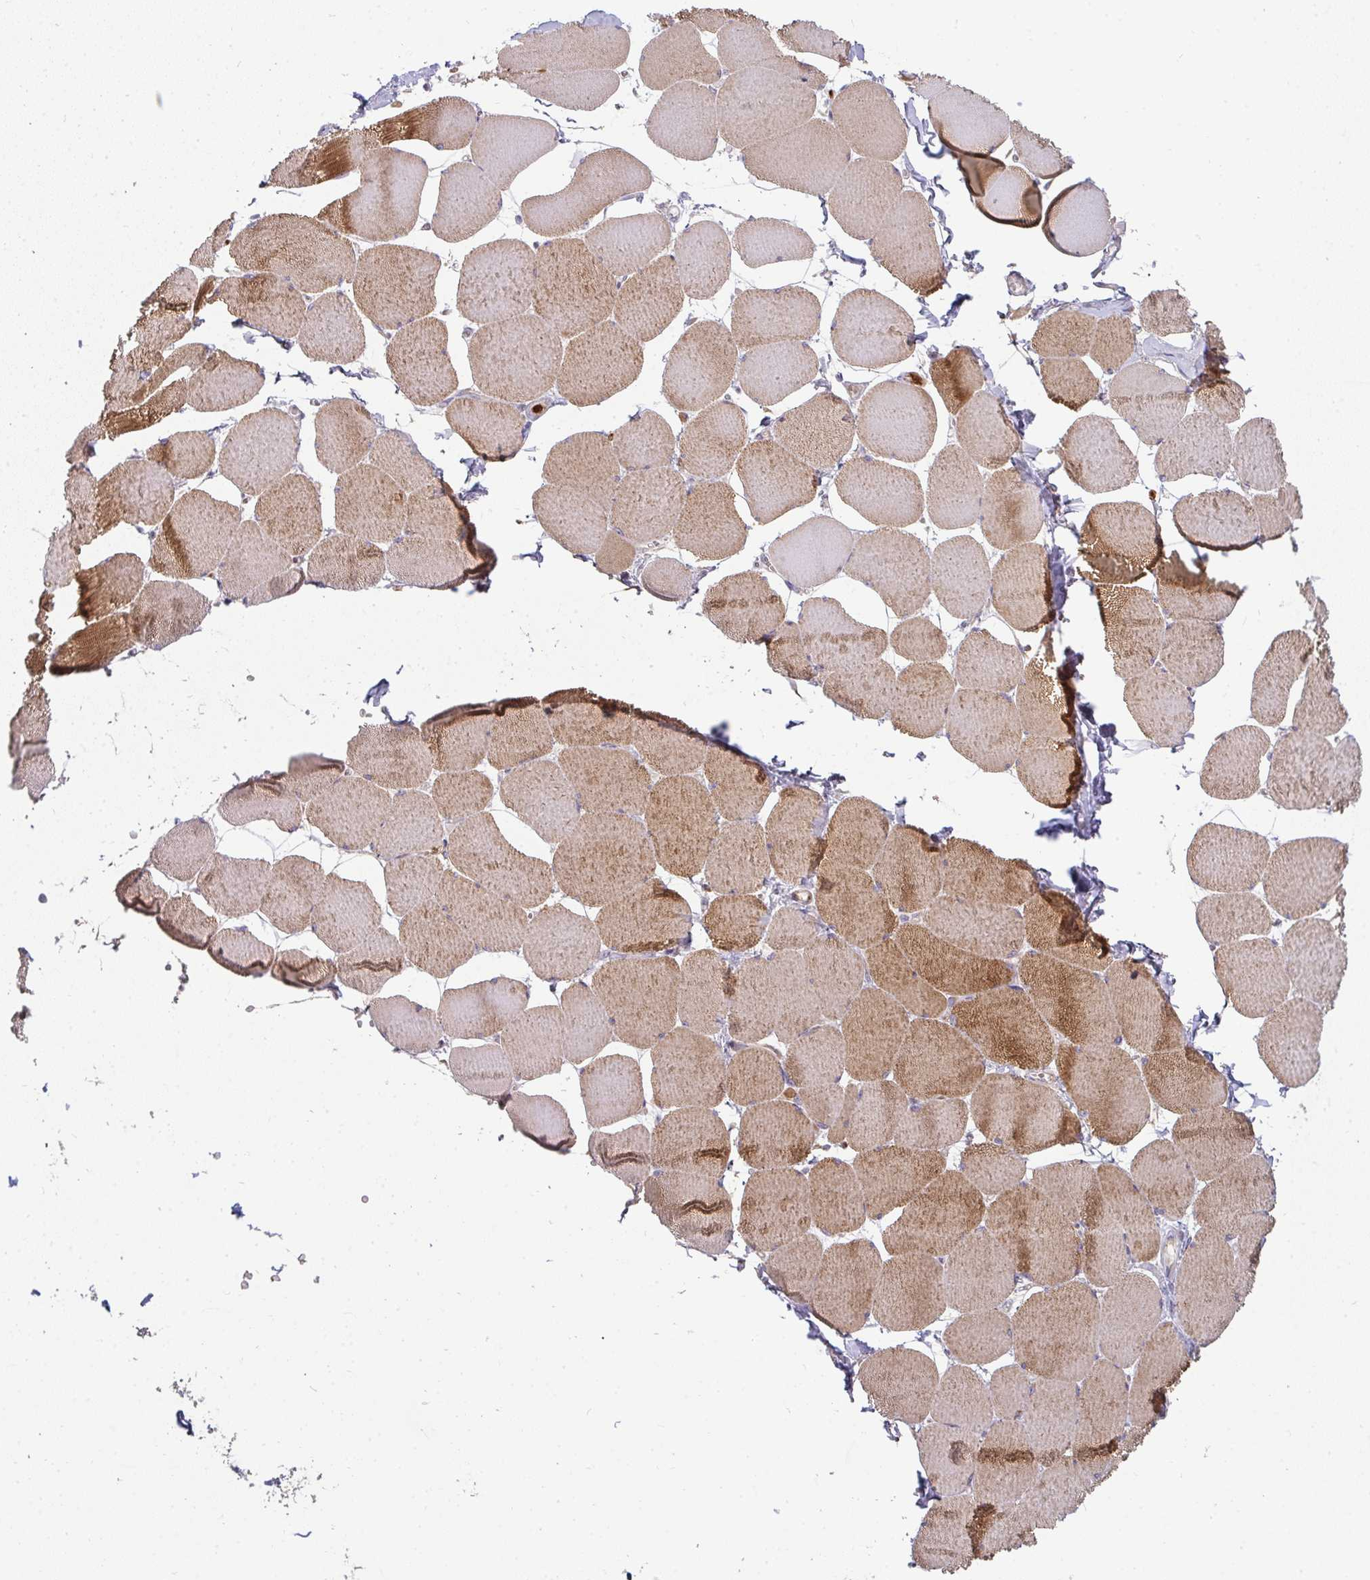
{"staining": {"intensity": "moderate", "quantity": "25%-75%", "location": "cytoplasmic/membranous"}, "tissue": "skeletal muscle", "cell_type": "Myocytes", "image_type": "normal", "snomed": [{"axis": "morphology", "description": "Normal tissue, NOS"}, {"axis": "topography", "description": "Skeletal muscle"}], "caption": "Immunohistochemistry photomicrograph of unremarkable skeletal muscle: human skeletal muscle stained using immunohistochemistry reveals medium levels of moderate protein expression localized specifically in the cytoplasmic/membranous of myocytes, appearing as a cytoplasmic/membranous brown color.", "gene": "CSF3R", "patient": {"sex": "female", "age": 75}}